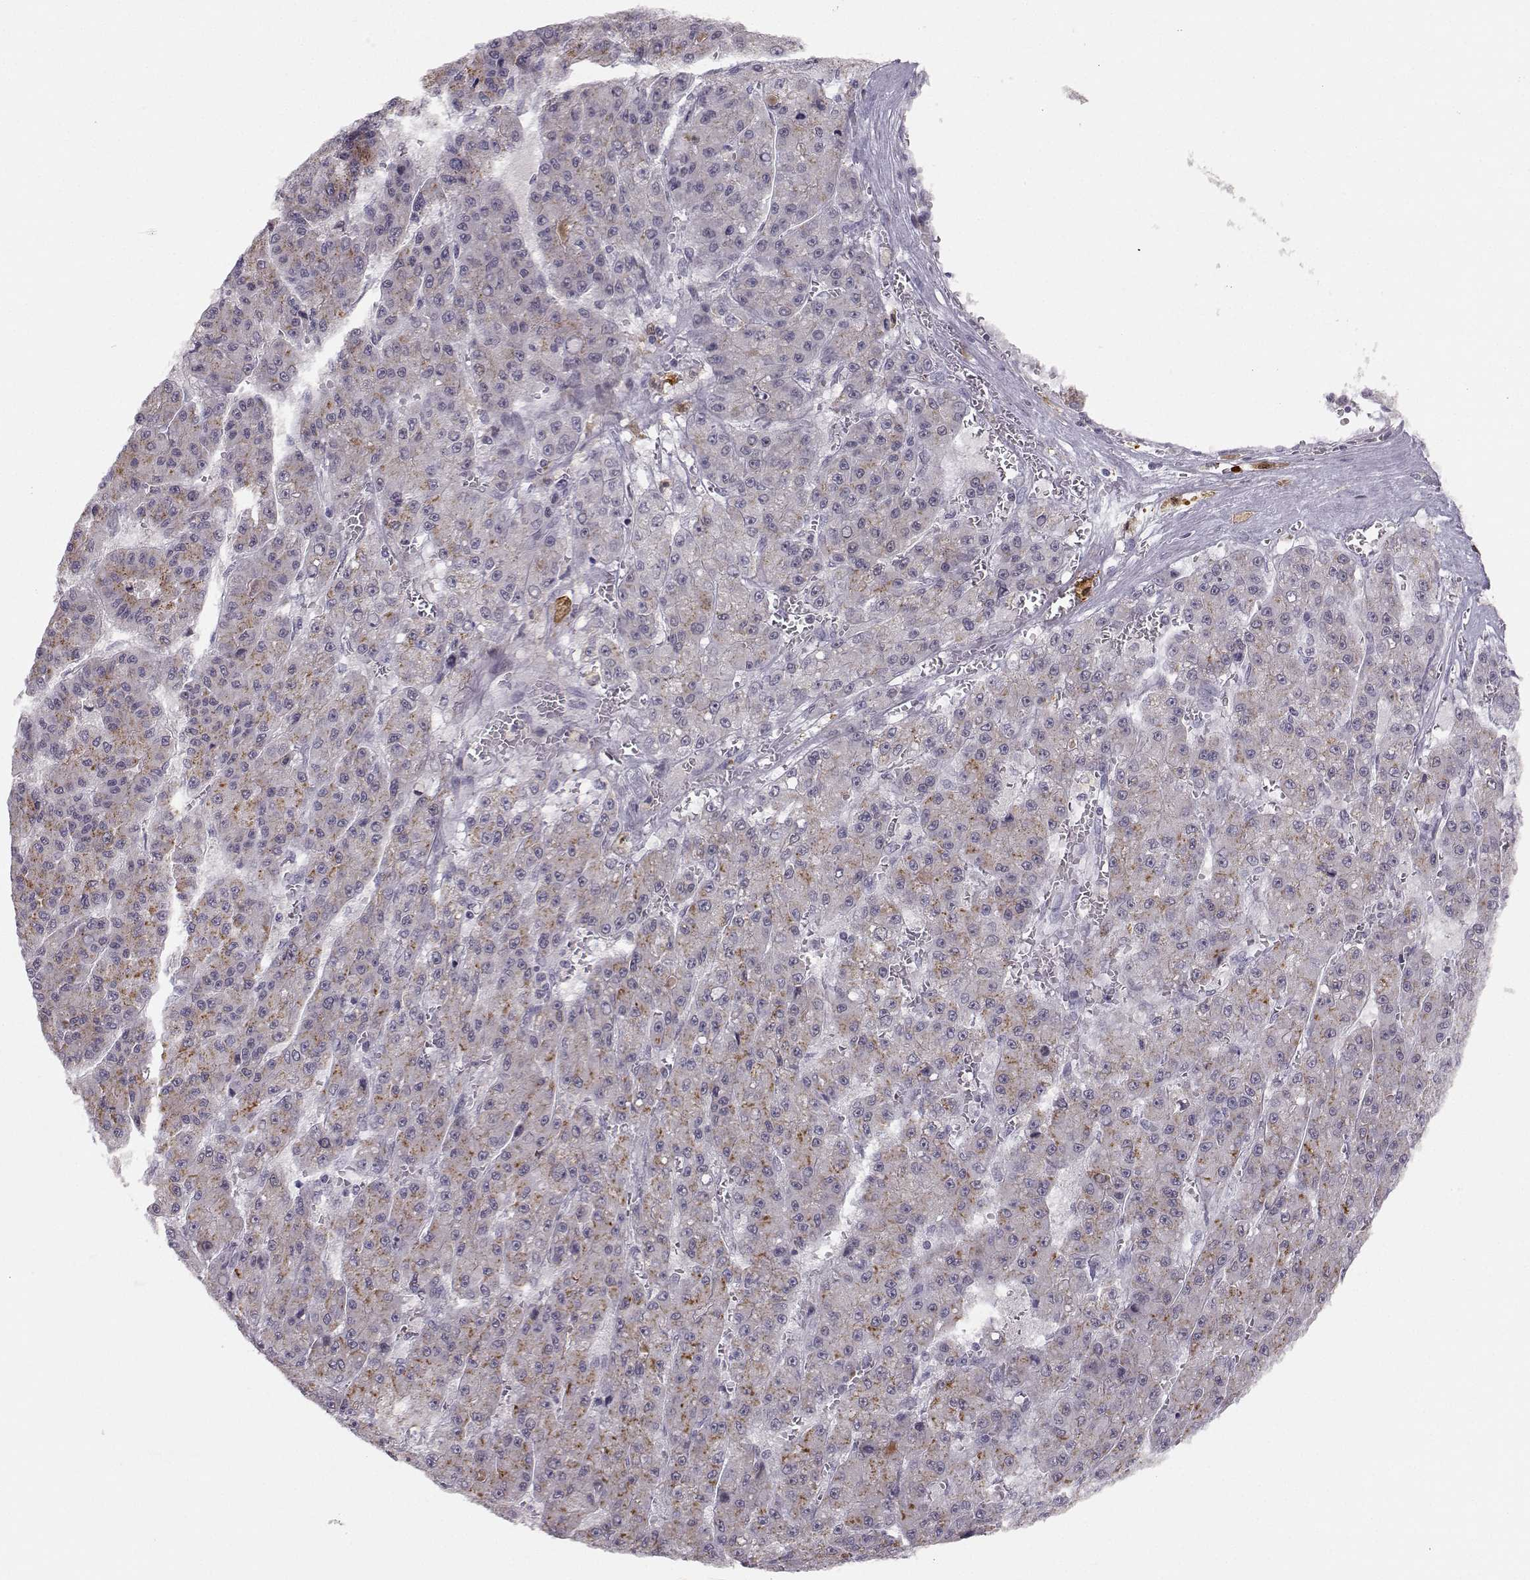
{"staining": {"intensity": "moderate", "quantity": "<25%", "location": "cytoplasmic/membranous"}, "tissue": "liver cancer", "cell_type": "Tumor cells", "image_type": "cancer", "snomed": [{"axis": "morphology", "description": "Carcinoma, Hepatocellular, NOS"}, {"axis": "topography", "description": "Liver"}], "caption": "Immunohistochemical staining of human liver hepatocellular carcinoma reveals low levels of moderate cytoplasmic/membranous expression in about <25% of tumor cells. (DAB IHC with brightfield microscopy, high magnification).", "gene": "HTR7", "patient": {"sex": "male", "age": 70}}